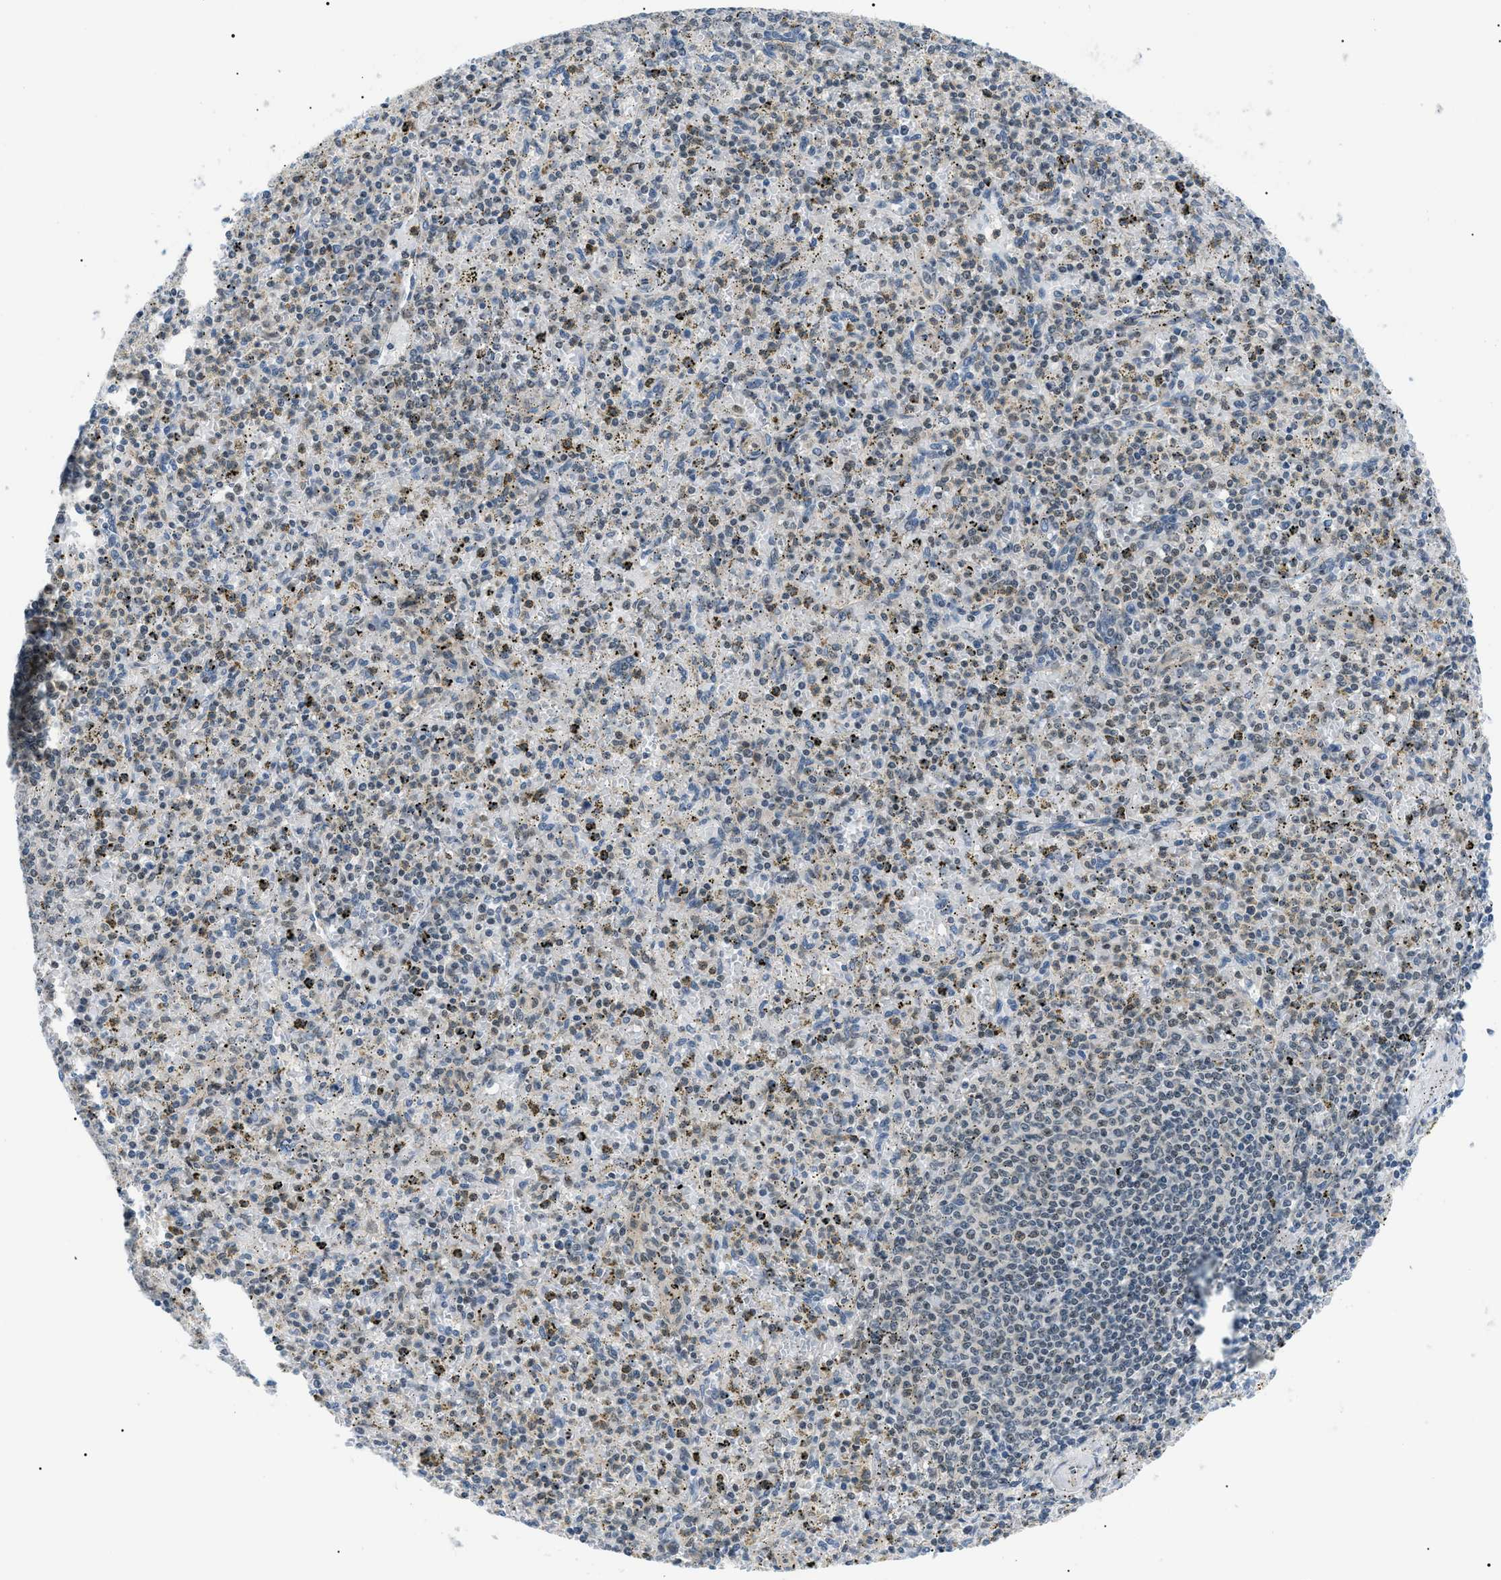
{"staining": {"intensity": "strong", "quantity": "25%-75%", "location": "nuclear"}, "tissue": "spleen", "cell_type": "Cells in red pulp", "image_type": "normal", "snomed": [{"axis": "morphology", "description": "Normal tissue, NOS"}, {"axis": "topography", "description": "Spleen"}], "caption": "IHC of normal human spleen reveals high levels of strong nuclear expression in approximately 25%-75% of cells in red pulp.", "gene": "CWC25", "patient": {"sex": "male", "age": 72}}